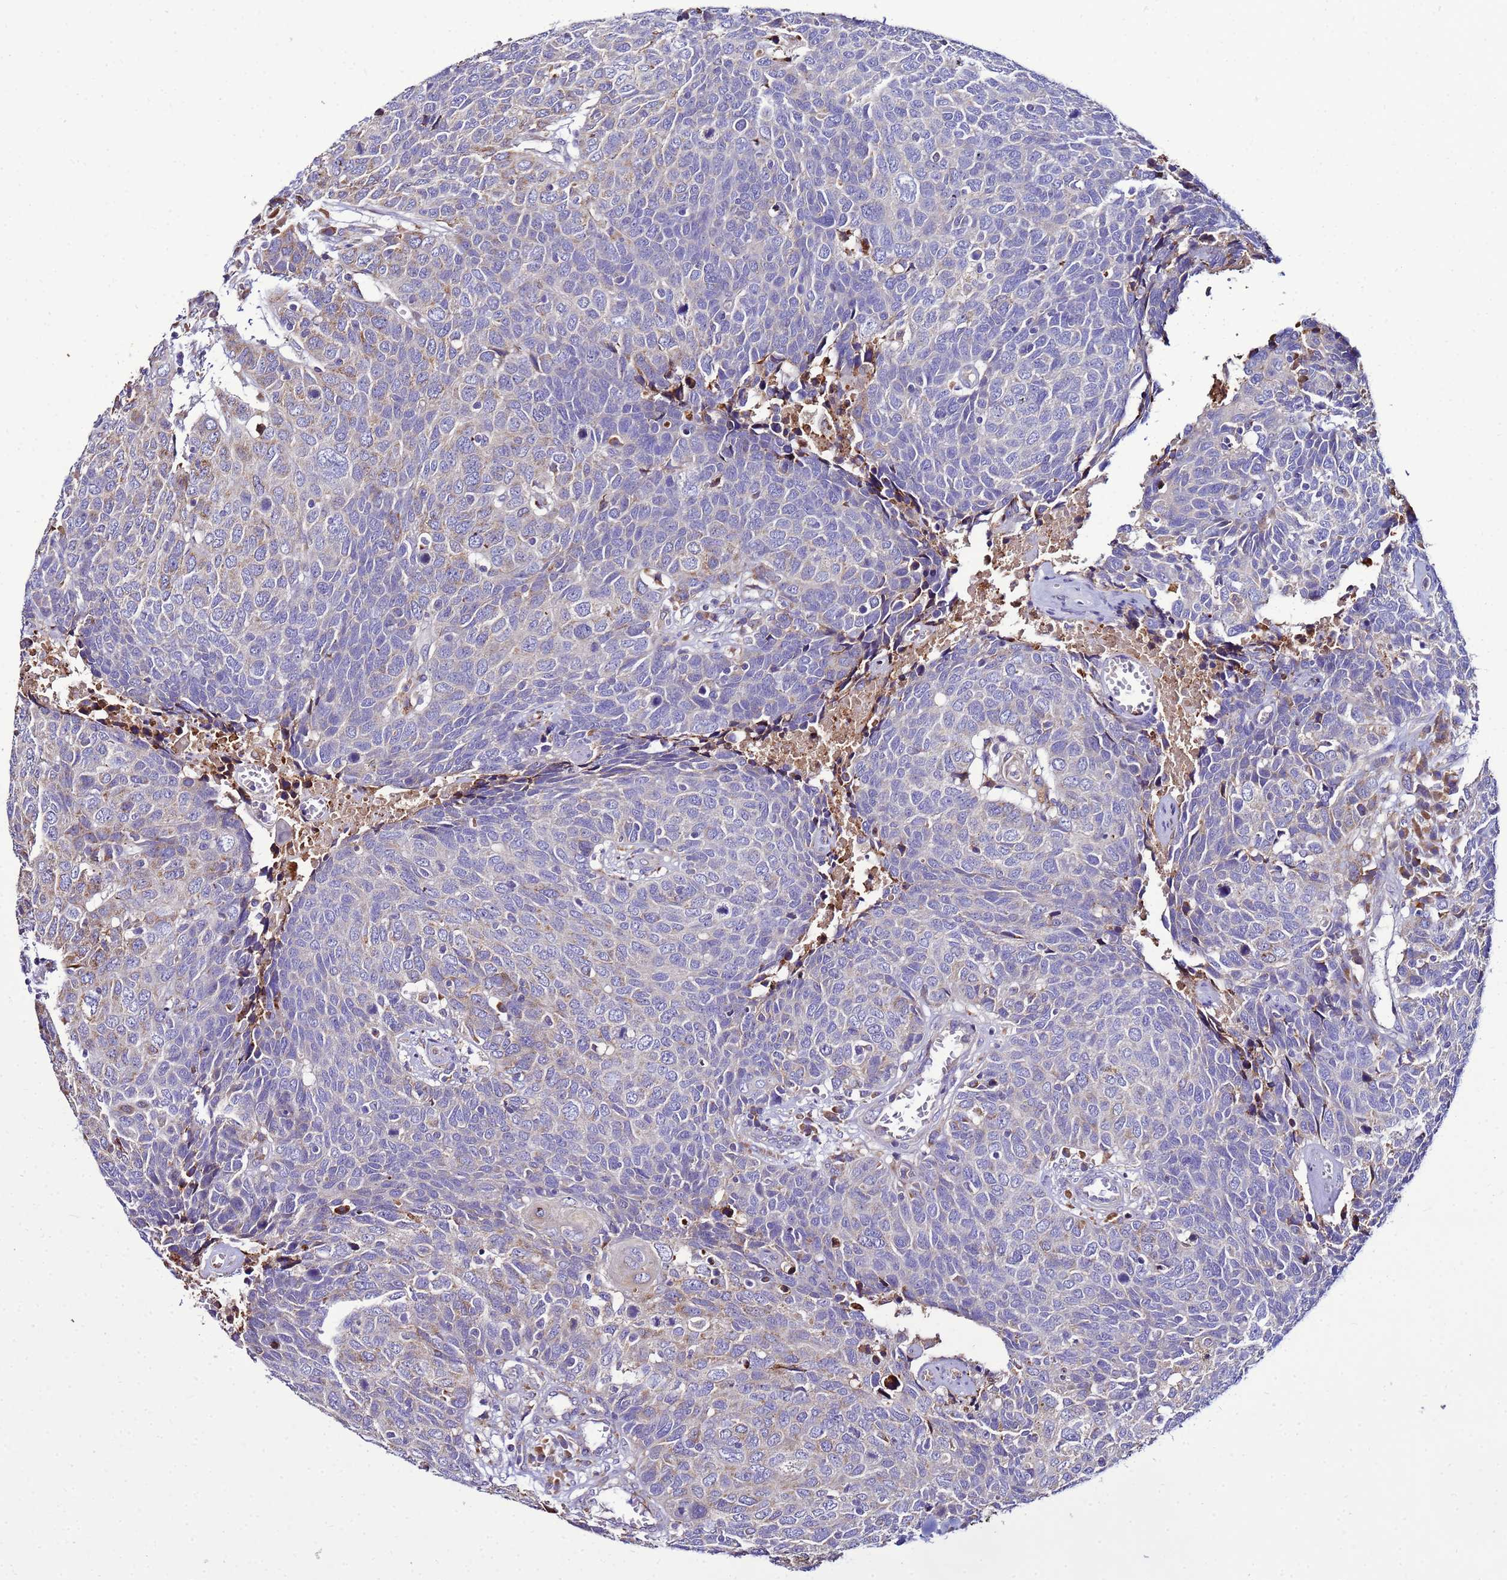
{"staining": {"intensity": "negative", "quantity": "none", "location": "none"}, "tissue": "head and neck cancer", "cell_type": "Tumor cells", "image_type": "cancer", "snomed": [{"axis": "morphology", "description": "Squamous cell carcinoma, NOS"}, {"axis": "topography", "description": "Head-Neck"}], "caption": "A photomicrograph of human head and neck squamous cell carcinoma is negative for staining in tumor cells.", "gene": "ANTKMT", "patient": {"sex": "male", "age": 66}}